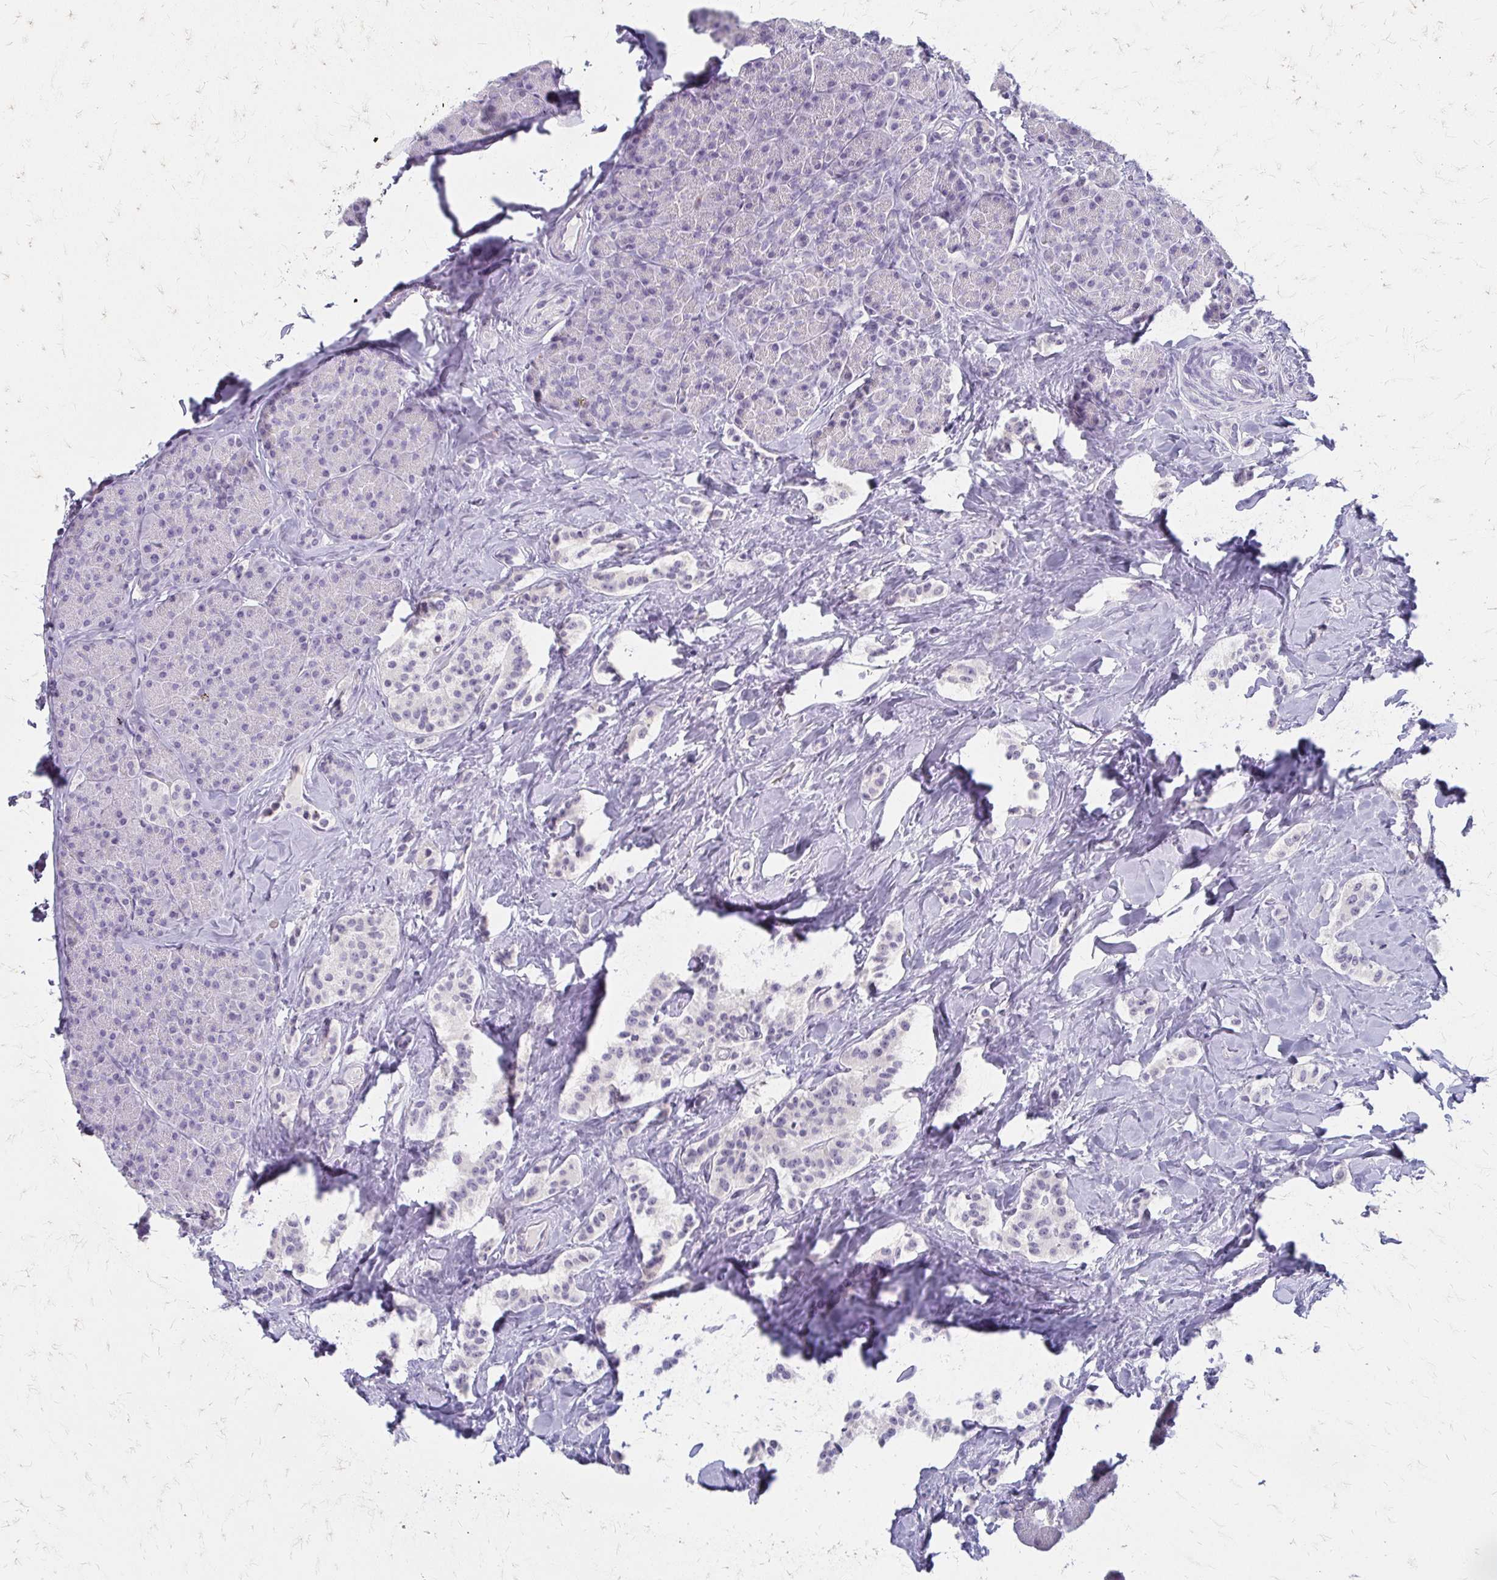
{"staining": {"intensity": "negative", "quantity": "none", "location": "none"}, "tissue": "carcinoid", "cell_type": "Tumor cells", "image_type": "cancer", "snomed": [{"axis": "morphology", "description": "Normal tissue, NOS"}, {"axis": "morphology", "description": "Carcinoid, malignant, NOS"}, {"axis": "topography", "description": "Pancreas"}], "caption": "The immunohistochemistry (IHC) histopathology image has no significant expression in tumor cells of malignant carcinoid tissue. (Brightfield microscopy of DAB immunohistochemistry (IHC) at high magnification).", "gene": "ACP5", "patient": {"sex": "male", "age": 36}}